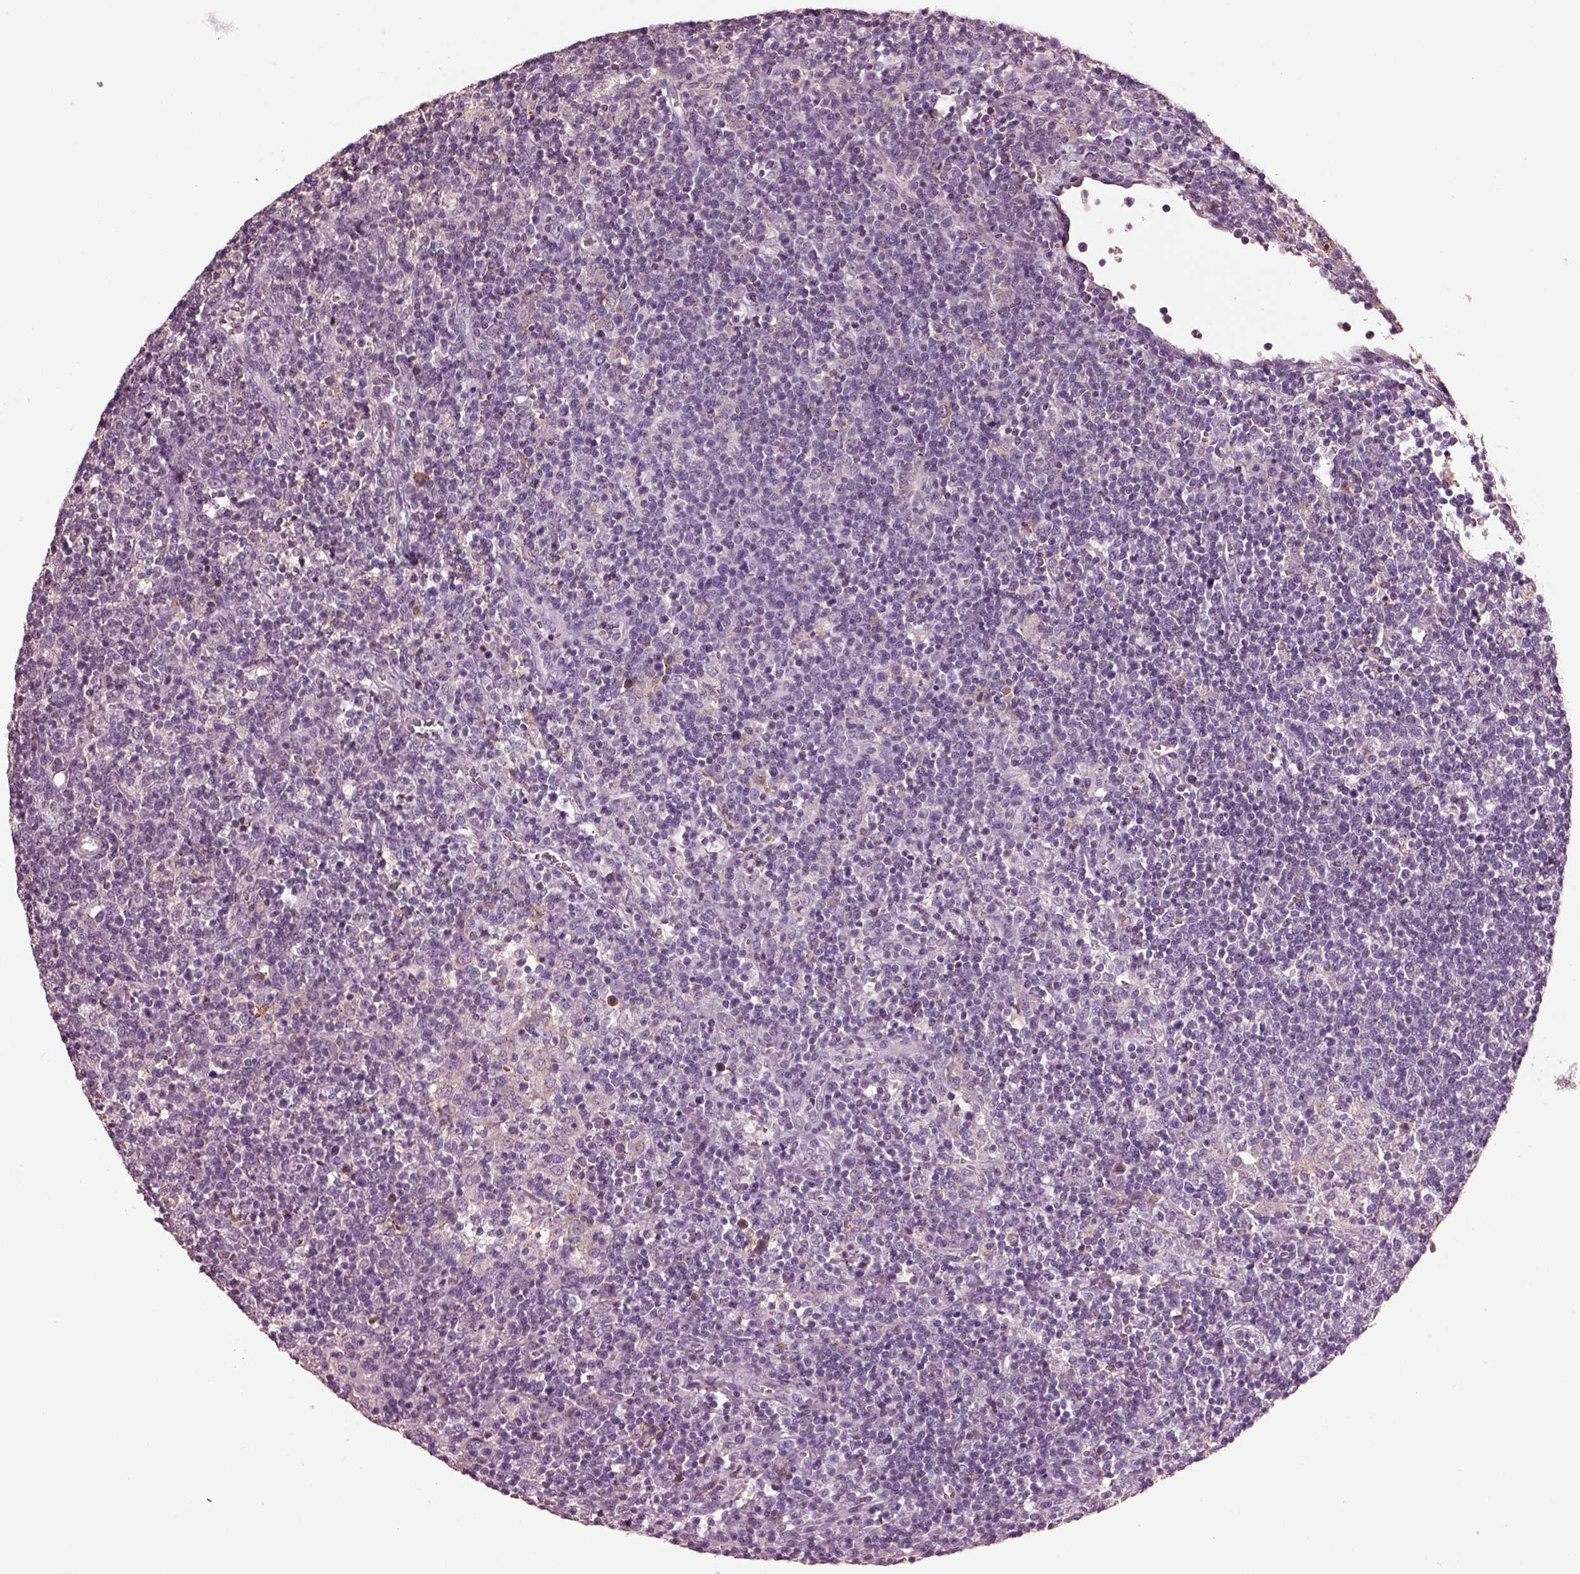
{"staining": {"intensity": "negative", "quantity": "none", "location": "none"}, "tissue": "lymphoma", "cell_type": "Tumor cells", "image_type": "cancer", "snomed": [{"axis": "morphology", "description": "Malignant lymphoma, non-Hodgkin's type, High grade"}, {"axis": "topography", "description": "Lymph node"}], "caption": "Tumor cells are negative for brown protein staining in high-grade malignant lymphoma, non-Hodgkin's type.", "gene": "SRI", "patient": {"sex": "male", "age": 61}}